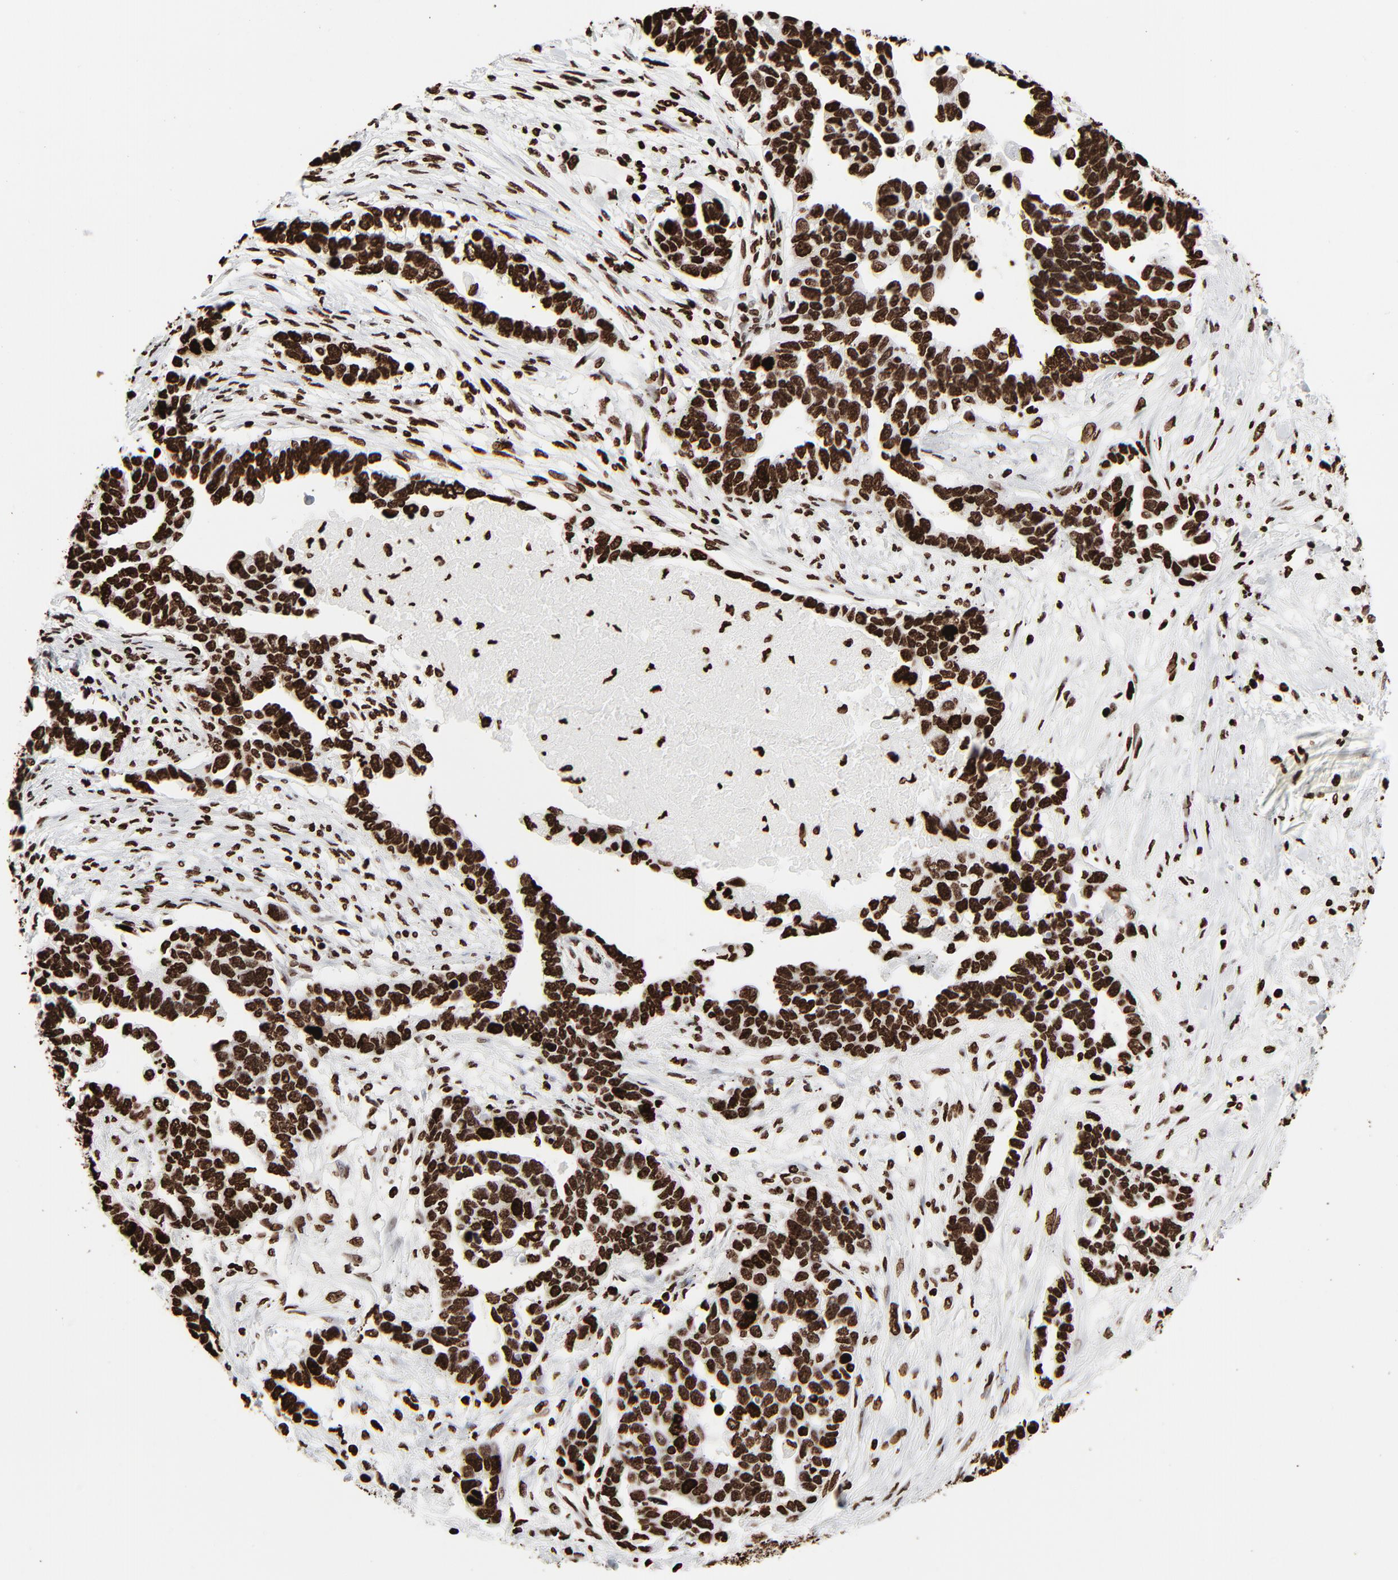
{"staining": {"intensity": "strong", "quantity": ">75%", "location": "nuclear"}, "tissue": "ovarian cancer", "cell_type": "Tumor cells", "image_type": "cancer", "snomed": [{"axis": "morphology", "description": "Cystadenocarcinoma, serous, NOS"}, {"axis": "topography", "description": "Ovary"}], "caption": "This histopathology image demonstrates ovarian cancer stained with immunohistochemistry (IHC) to label a protein in brown. The nuclear of tumor cells show strong positivity for the protein. Nuclei are counter-stained blue.", "gene": "H3-4", "patient": {"sex": "female", "age": 54}}